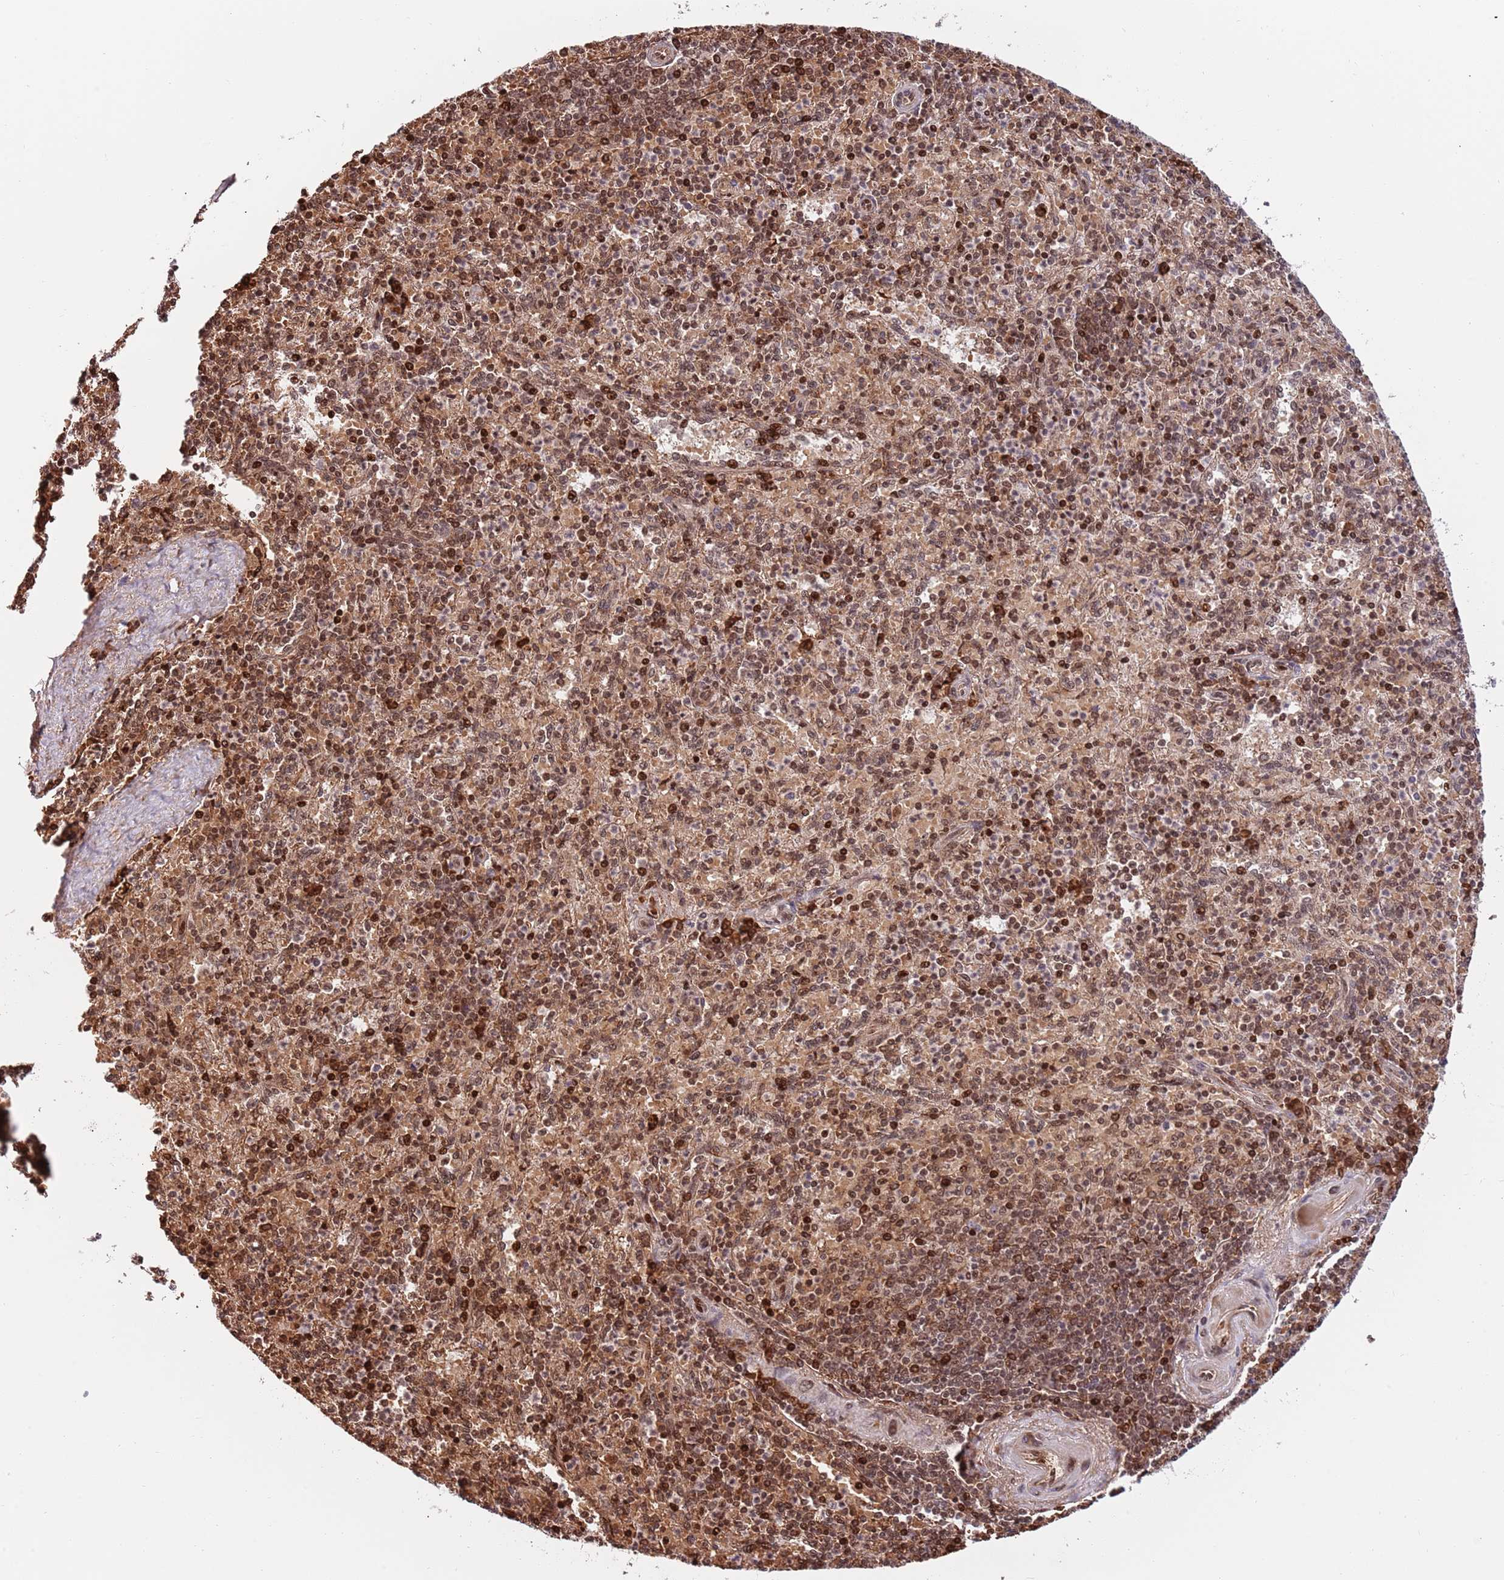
{"staining": {"intensity": "strong", "quantity": ">75%", "location": "nuclear"}, "tissue": "spleen", "cell_type": "Cells in red pulp", "image_type": "normal", "snomed": [{"axis": "morphology", "description": "Normal tissue, NOS"}, {"axis": "topography", "description": "Spleen"}], "caption": "Immunohistochemical staining of normal human spleen shows strong nuclear protein positivity in about >75% of cells in red pulp. (DAB IHC with brightfield microscopy, high magnification).", "gene": "RIF1", "patient": {"sex": "male", "age": 82}}